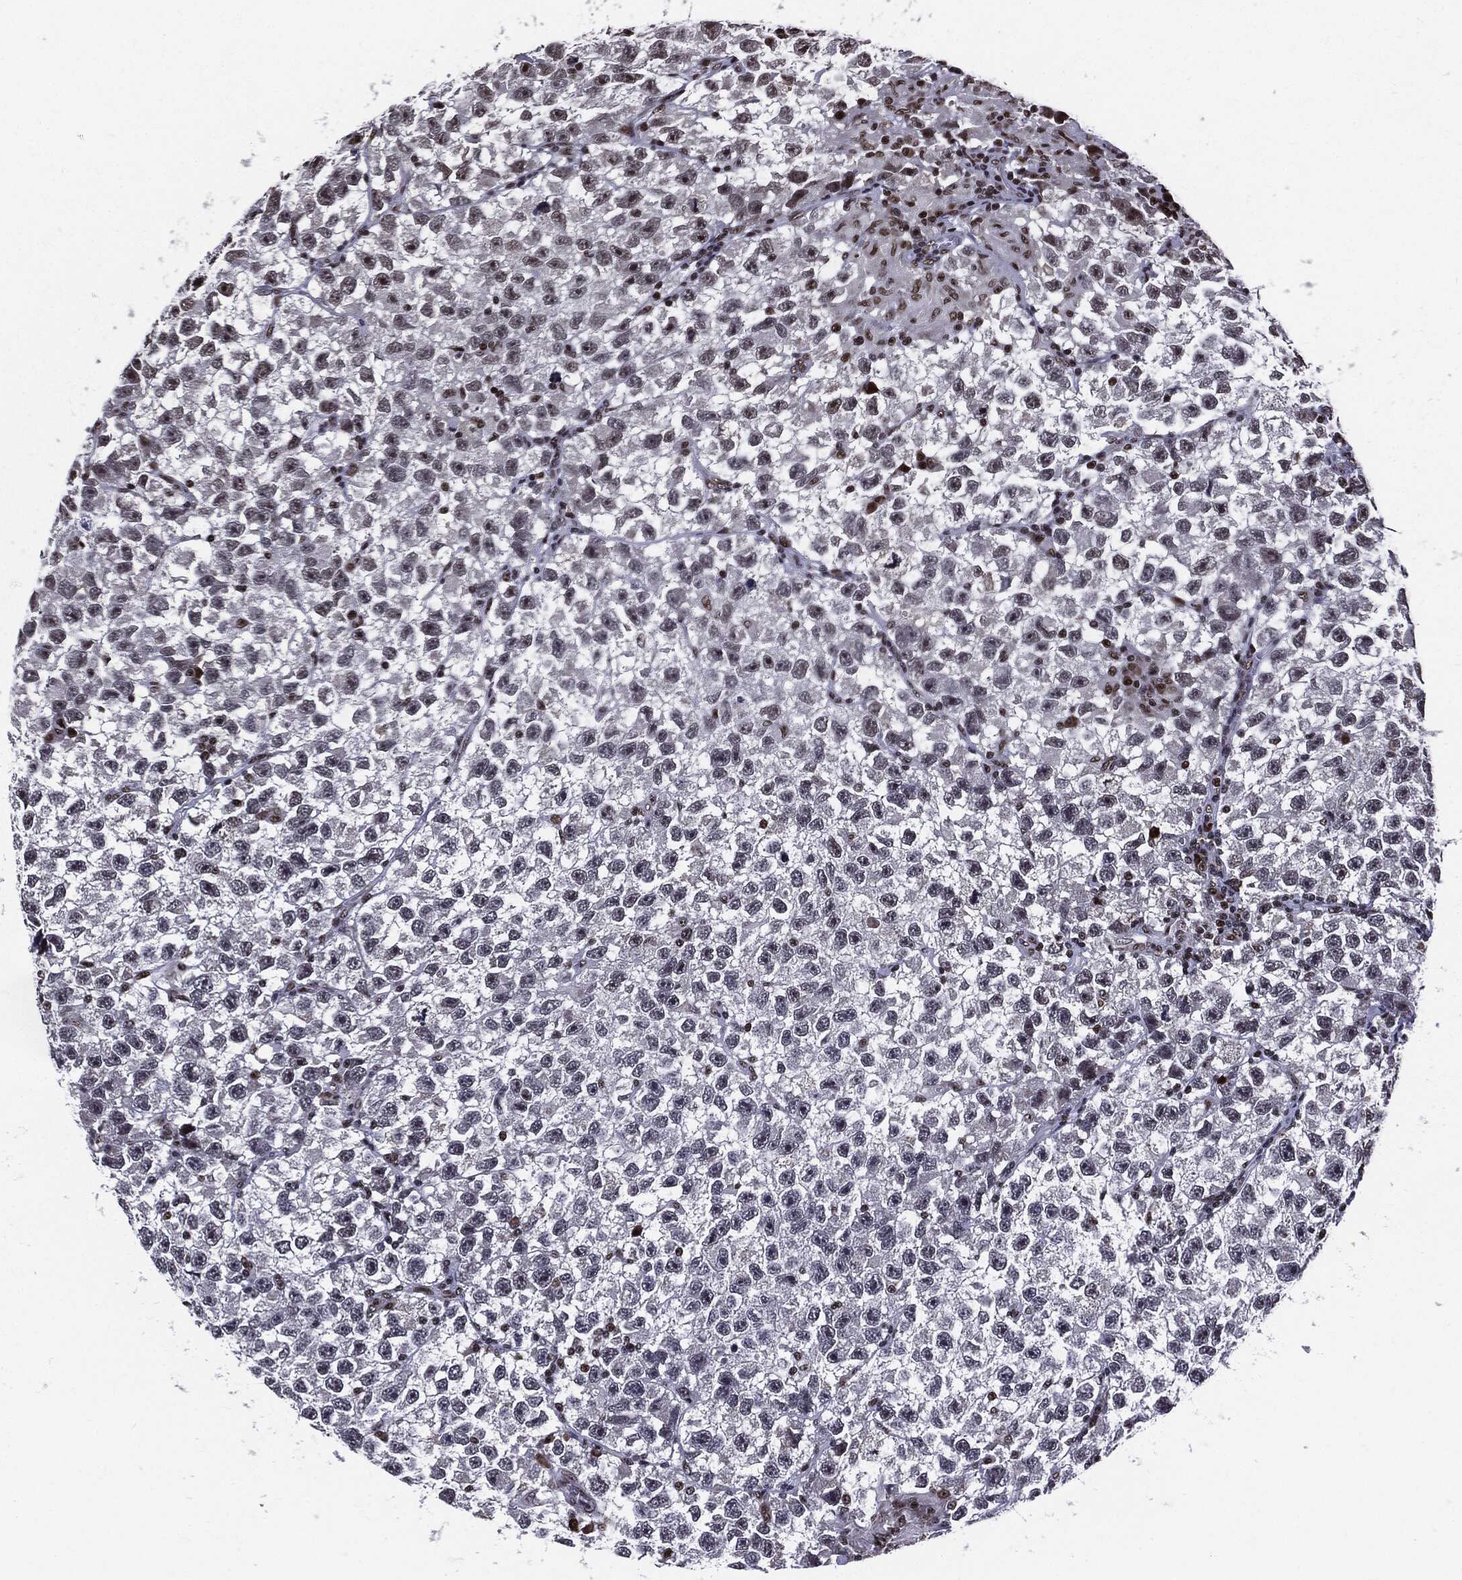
{"staining": {"intensity": "negative", "quantity": "none", "location": "none"}, "tissue": "testis cancer", "cell_type": "Tumor cells", "image_type": "cancer", "snomed": [{"axis": "morphology", "description": "Seminoma, NOS"}, {"axis": "topography", "description": "Testis"}], "caption": "A histopathology image of human testis cancer (seminoma) is negative for staining in tumor cells.", "gene": "ZFP91", "patient": {"sex": "male", "age": 26}}